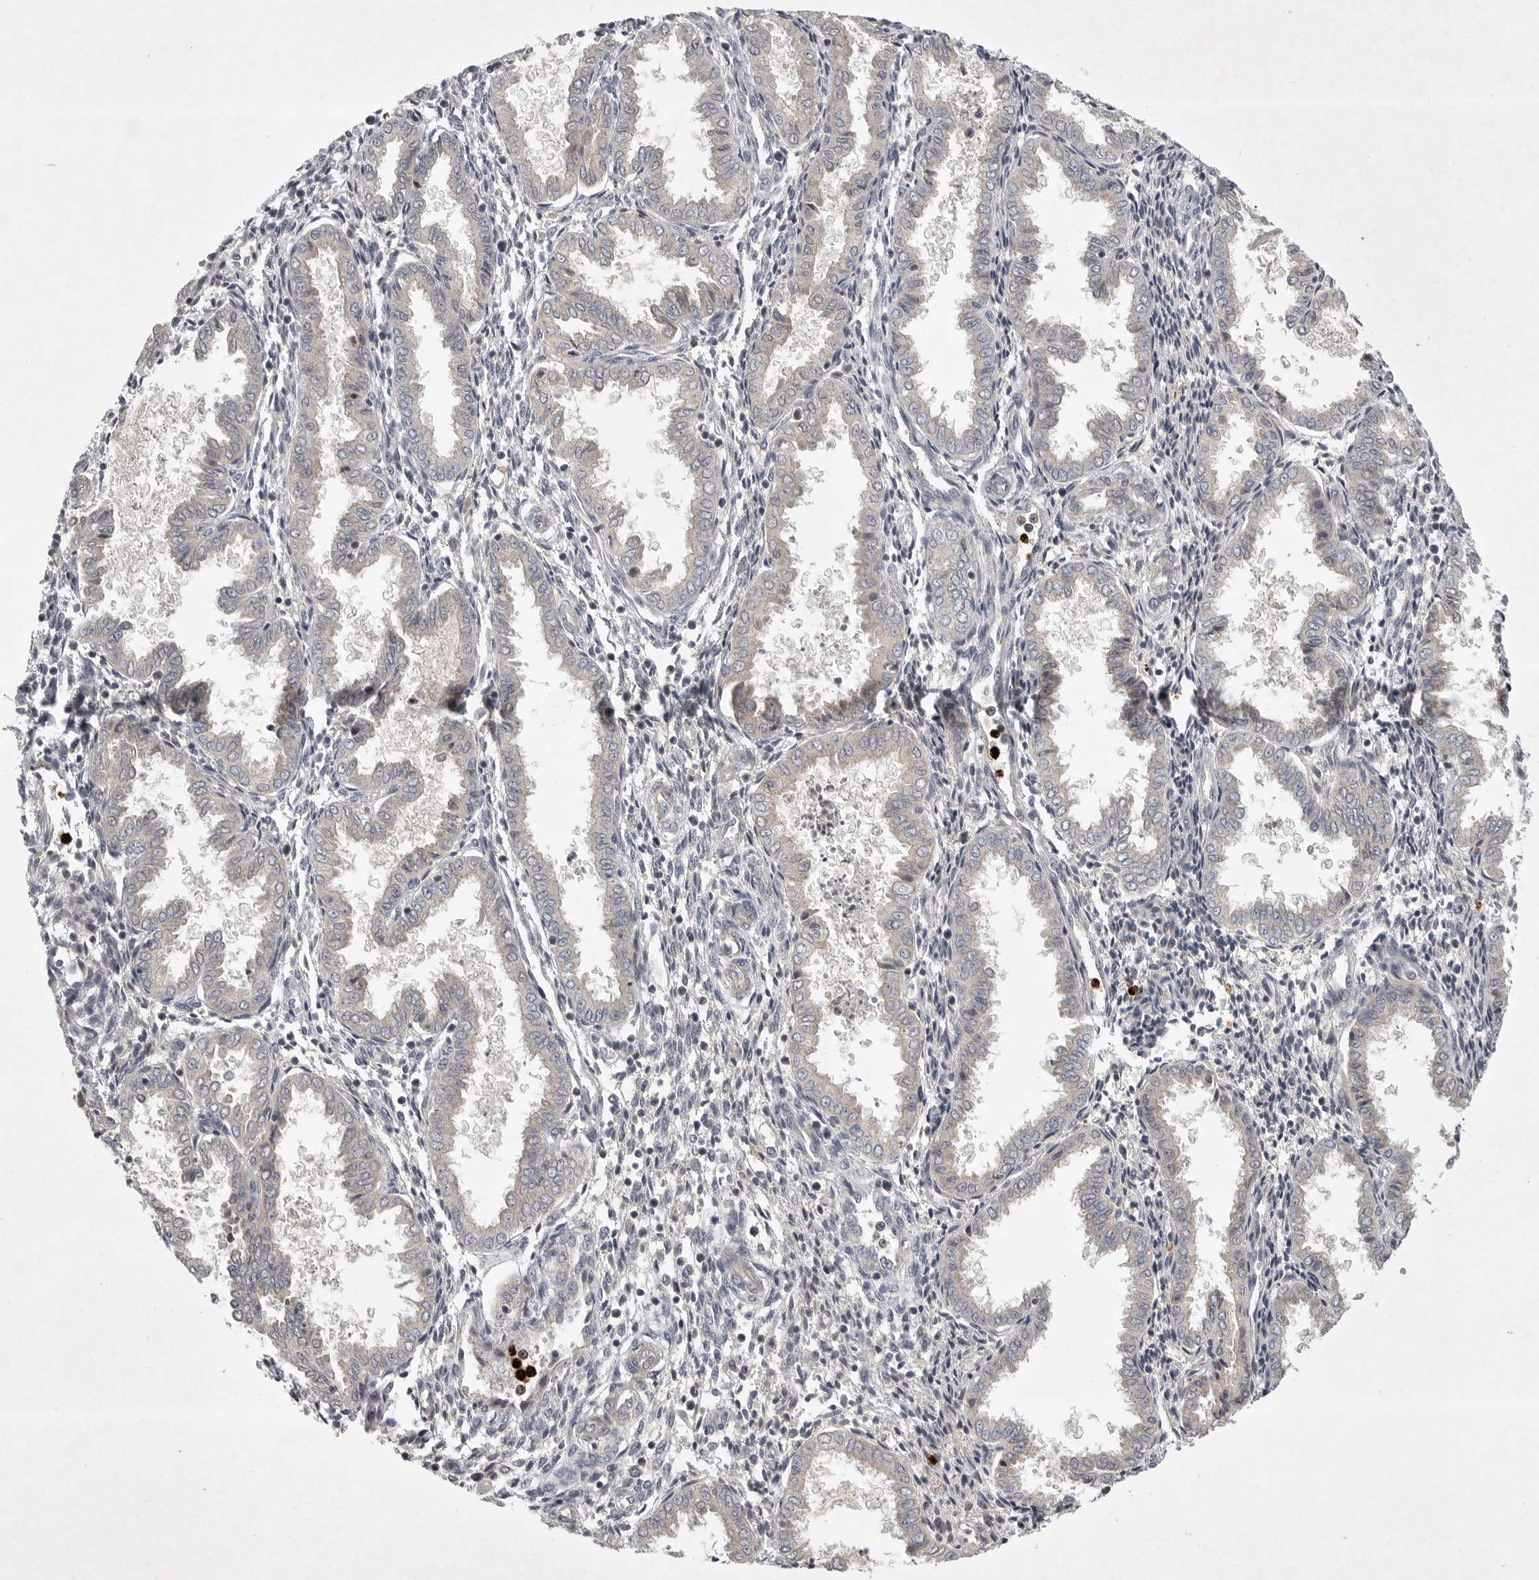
{"staining": {"intensity": "negative", "quantity": "none", "location": "none"}, "tissue": "endometrium", "cell_type": "Cells in endometrial stroma", "image_type": "normal", "snomed": [{"axis": "morphology", "description": "Normal tissue, NOS"}, {"axis": "topography", "description": "Endometrium"}], "caption": "This is an immunohistochemistry (IHC) histopathology image of normal endometrium. There is no positivity in cells in endometrial stroma.", "gene": "UBE3D", "patient": {"sex": "female", "age": 33}}